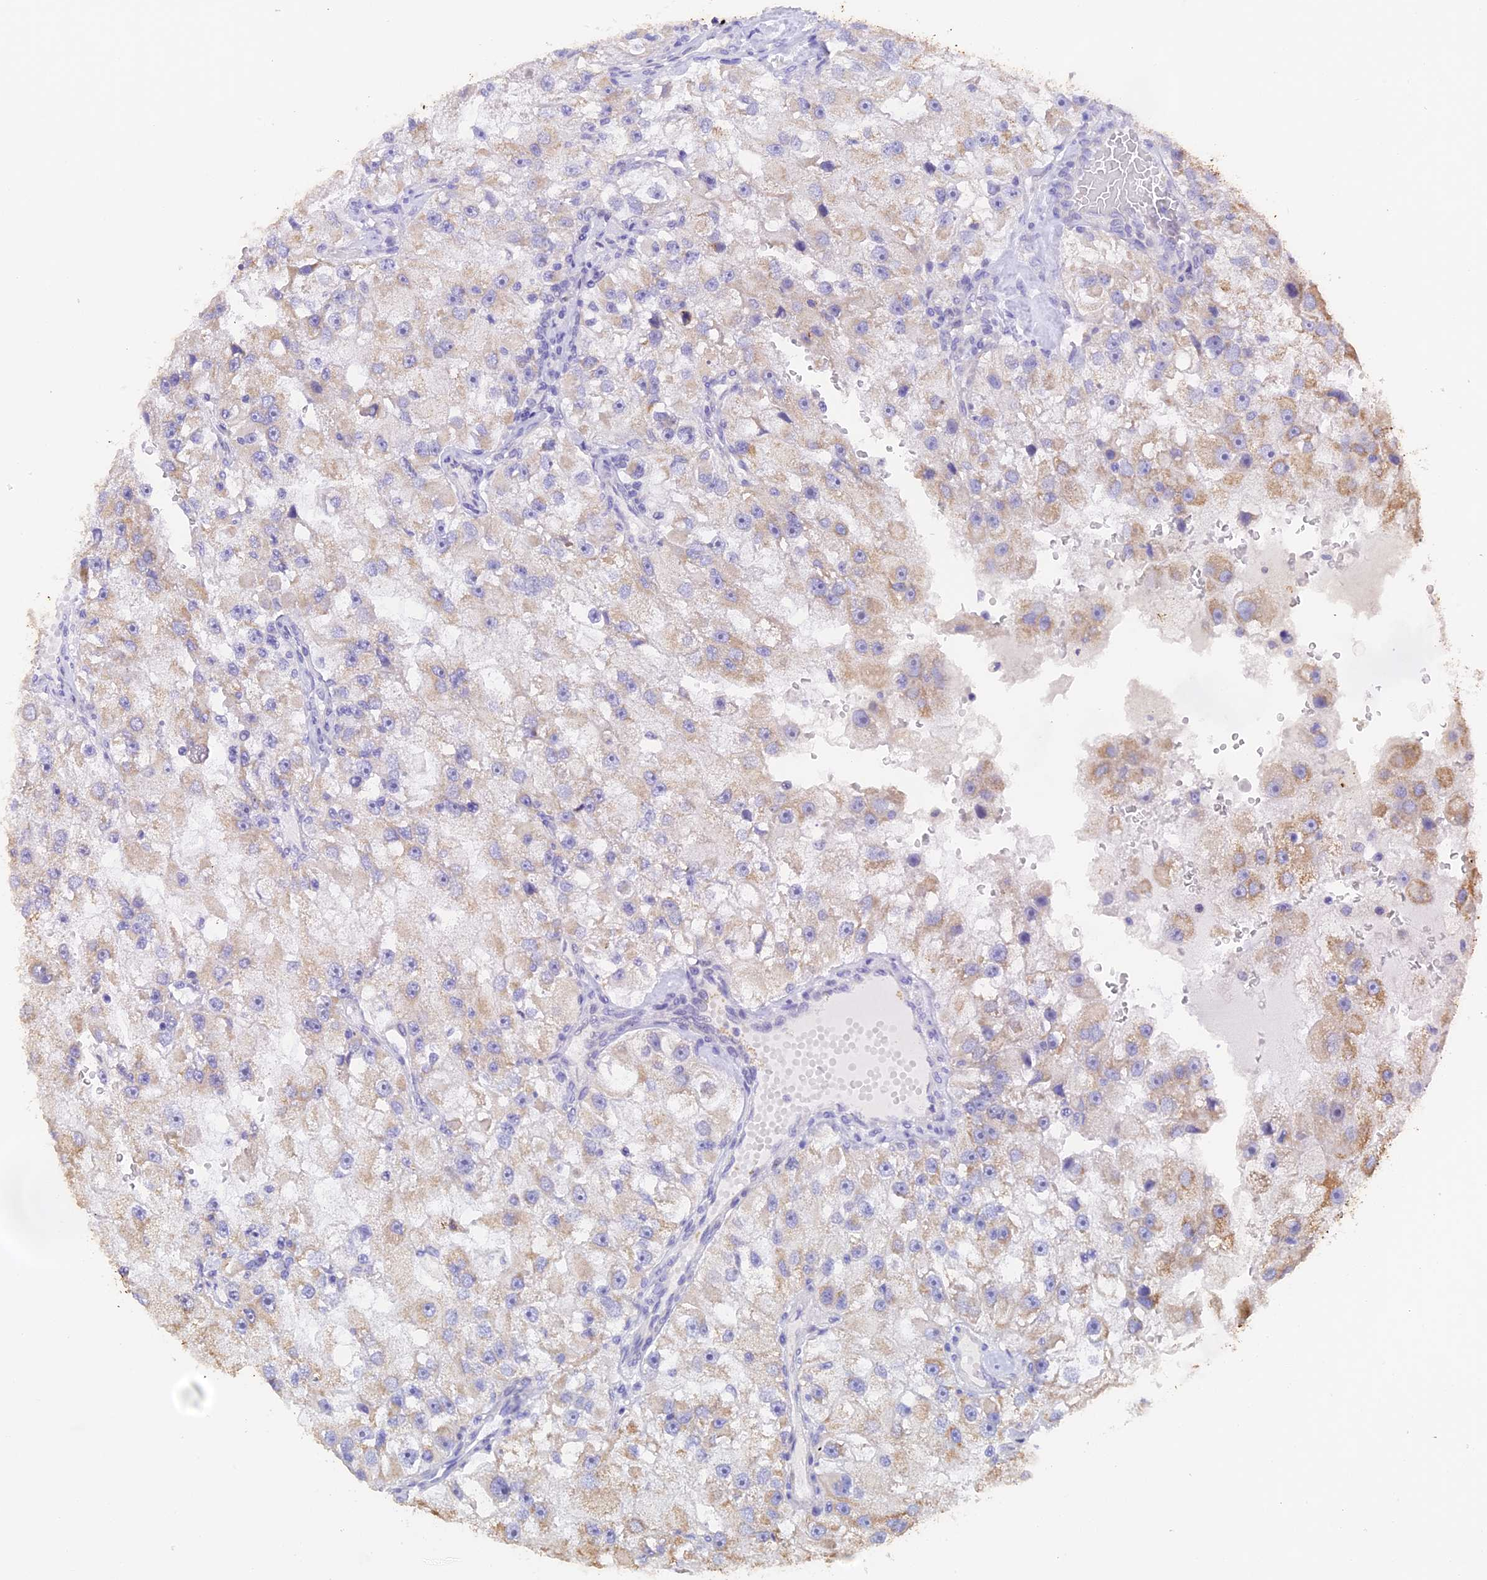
{"staining": {"intensity": "weak", "quantity": "25%-75%", "location": "cytoplasmic/membranous"}, "tissue": "renal cancer", "cell_type": "Tumor cells", "image_type": "cancer", "snomed": [{"axis": "morphology", "description": "Adenocarcinoma, NOS"}, {"axis": "topography", "description": "Kidney"}], "caption": "Tumor cells show low levels of weak cytoplasmic/membranous expression in about 25%-75% of cells in human renal cancer.", "gene": "PKIA", "patient": {"sex": "male", "age": 63}}